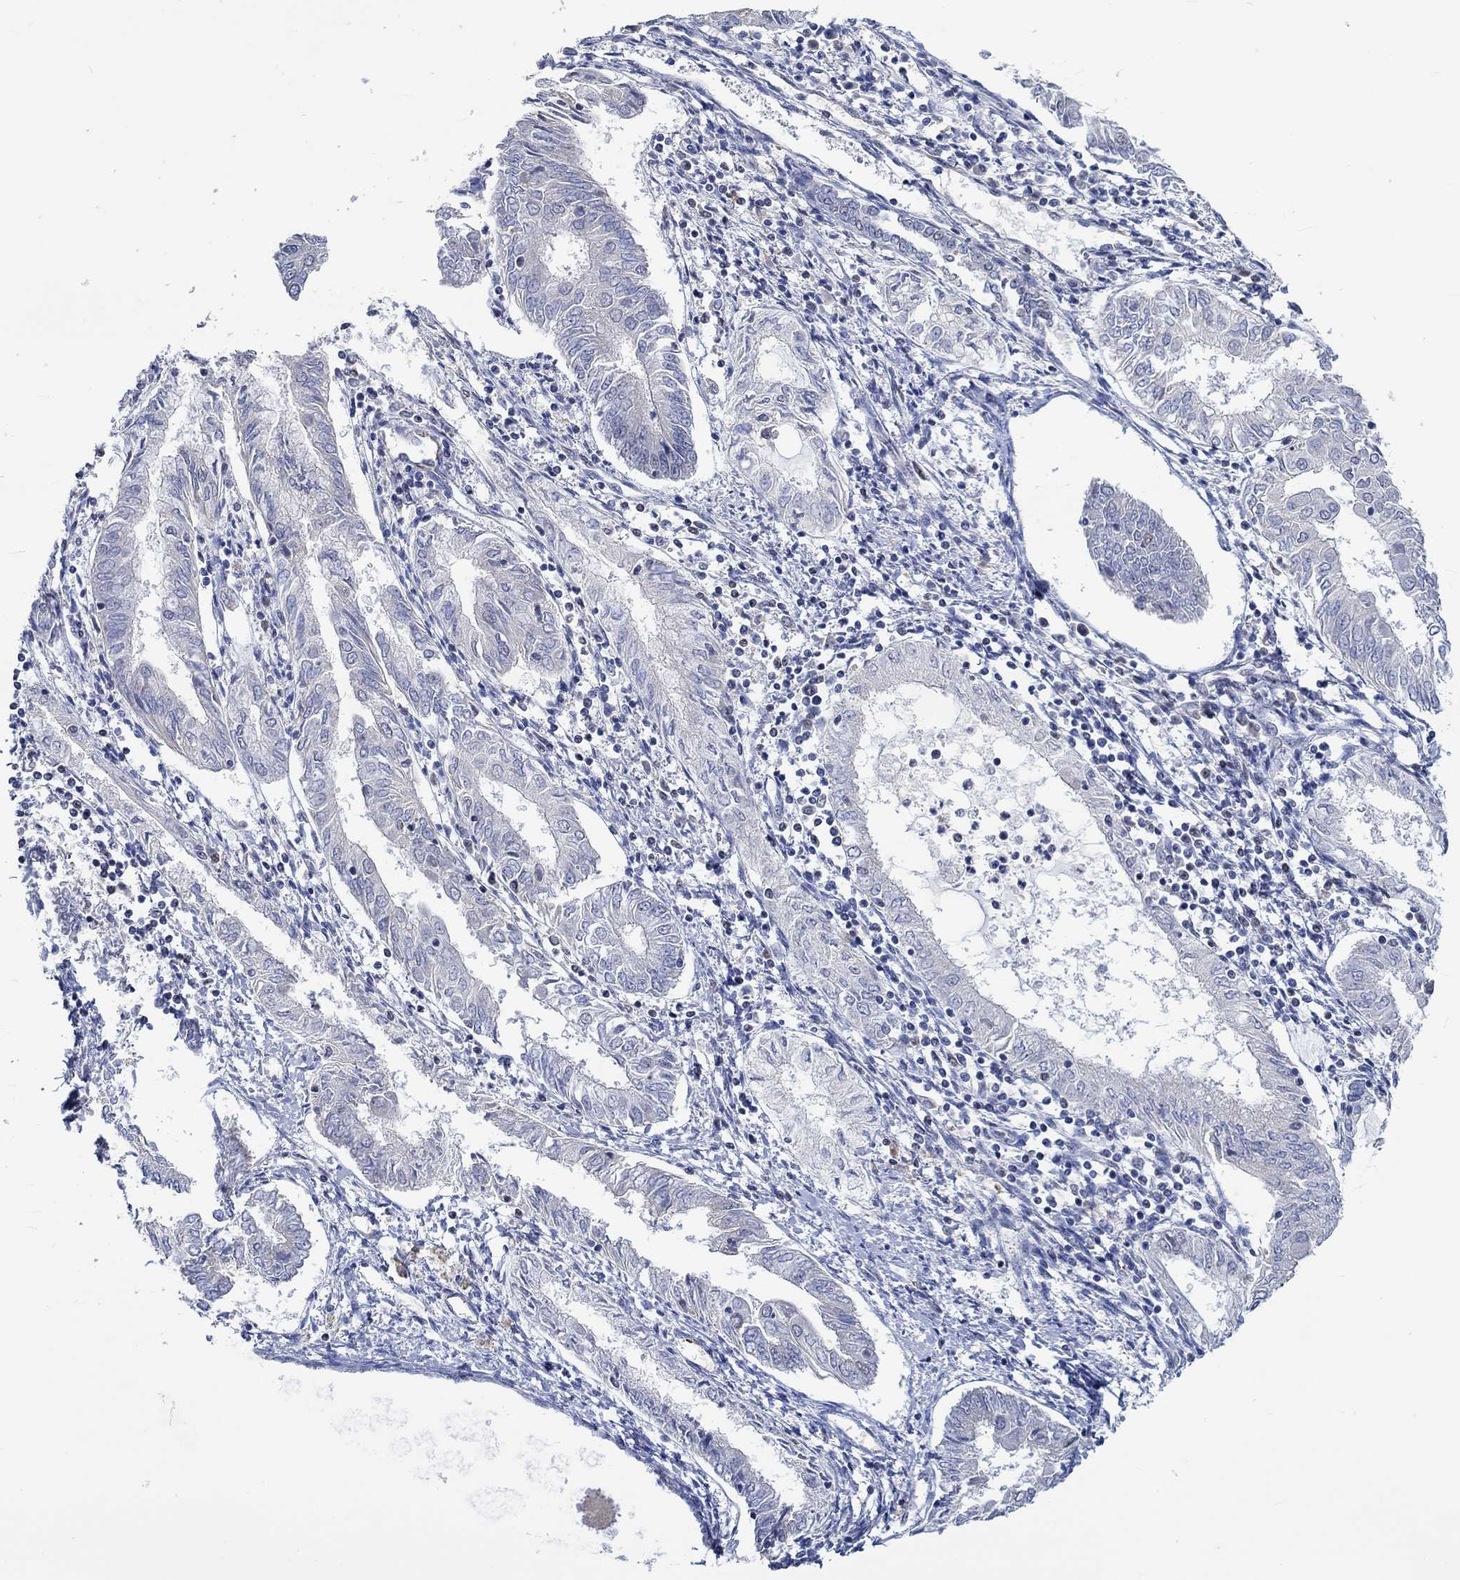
{"staining": {"intensity": "negative", "quantity": "none", "location": "none"}, "tissue": "endometrial cancer", "cell_type": "Tumor cells", "image_type": "cancer", "snomed": [{"axis": "morphology", "description": "Adenocarcinoma, NOS"}, {"axis": "topography", "description": "Endometrium"}], "caption": "The immunohistochemistry (IHC) micrograph has no significant positivity in tumor cells of endometrial adenocarcinoma tissue.", "gene": "WASF1", "patient": {"sex": "female", "age": 68}}